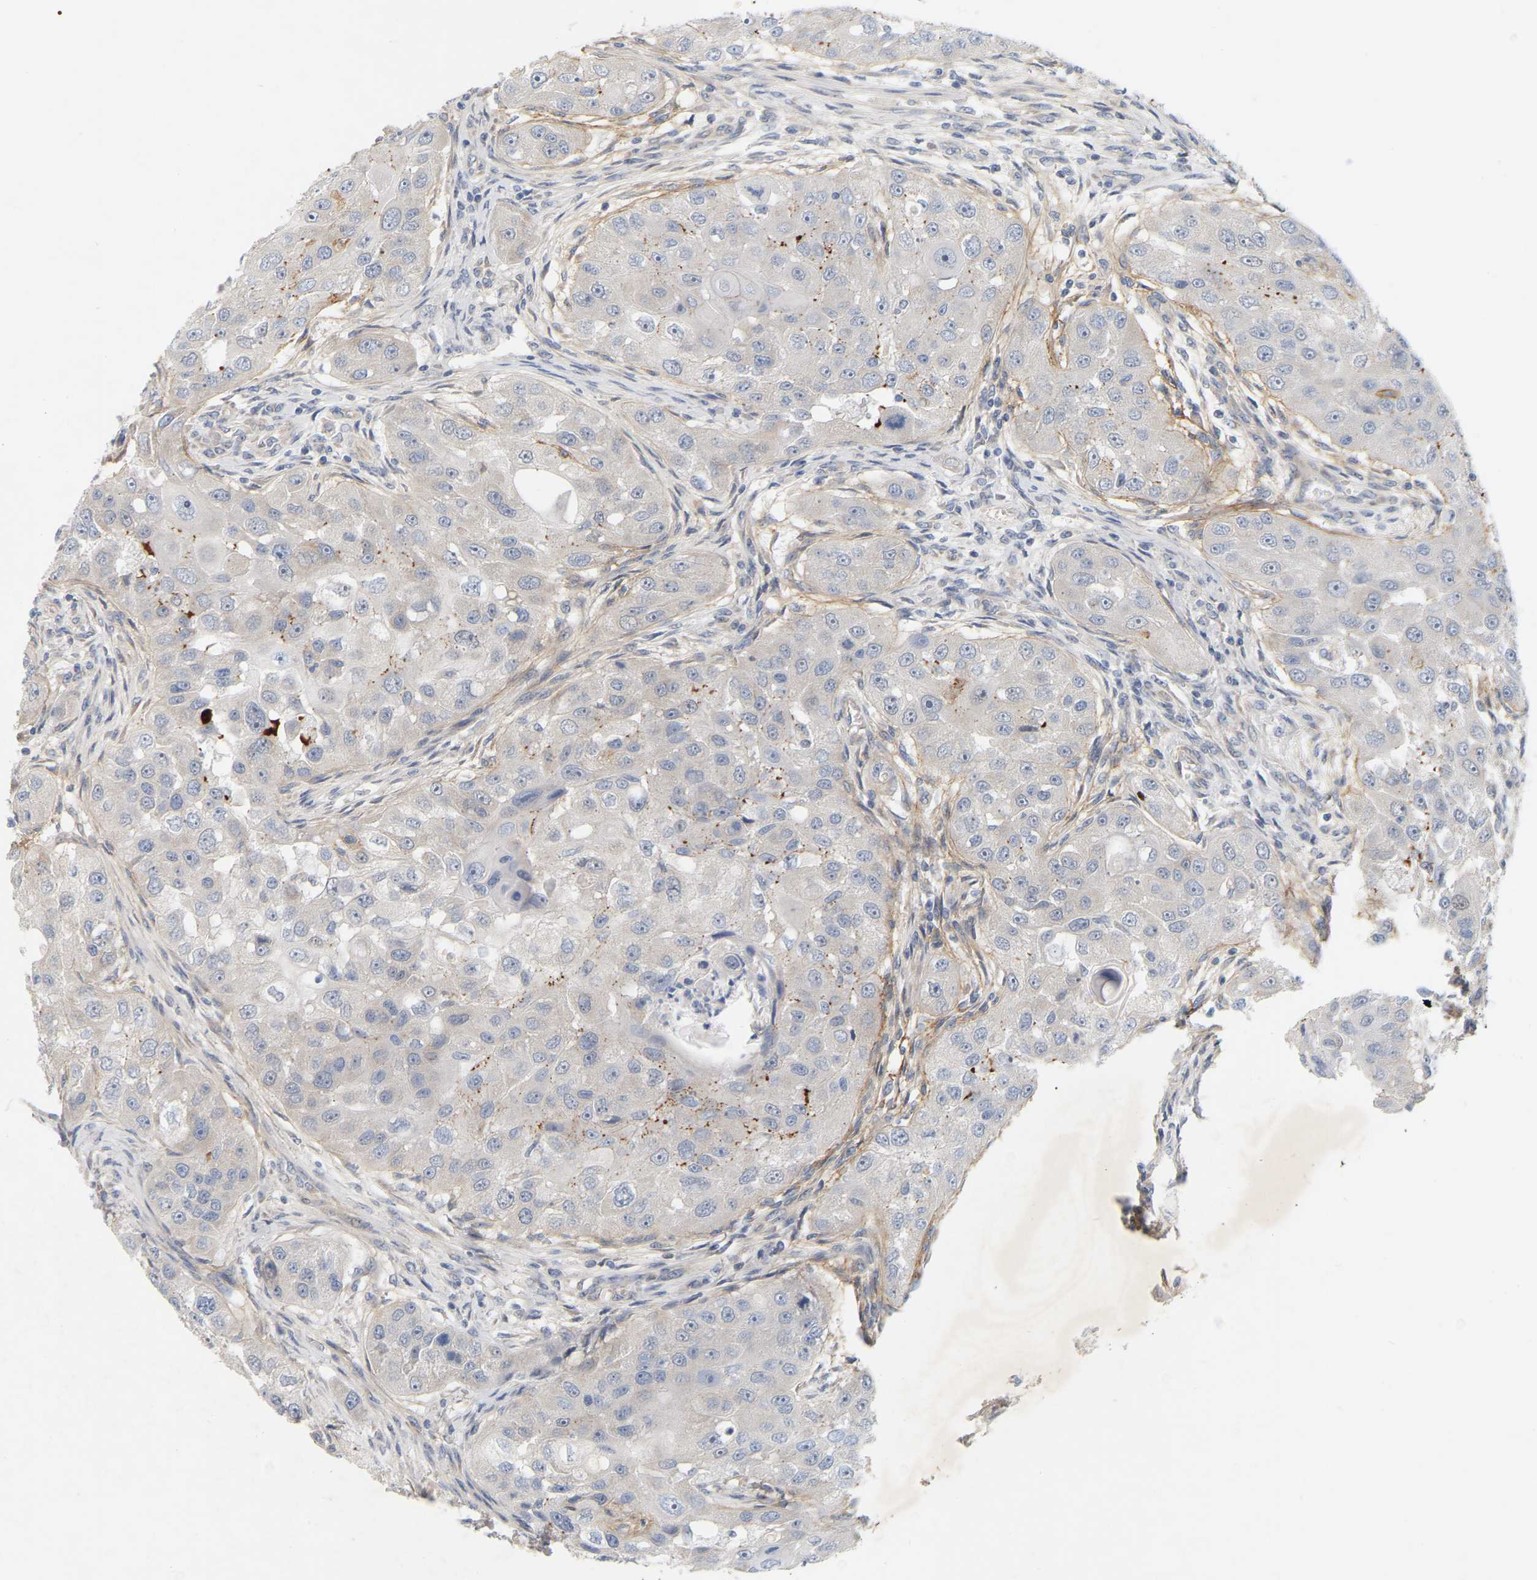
{"staining": {"intensity": "negative", "quantity": "none", "location": "none"}, "tissue": "head and neck cancer", "cell_type": "Tumor cells", "image_type": "cancer", "snomed": [{"axis": "morphology", "description": "Normal tissue, NOS"}, {"axis": "morphology", "description": "Squamous cell carcinoma, NOS"}, {"axis": "topography", "description": "Skeletal muscle"}, {"axis": "topography", "description": "Head-Neck"}], "caption": "Tumor cells are negative for brown protein staining in head and neck cancer (squamous cell carcinoma).", "gene": "MINDY4", "patient": {"sex": "male", "age": 51}}